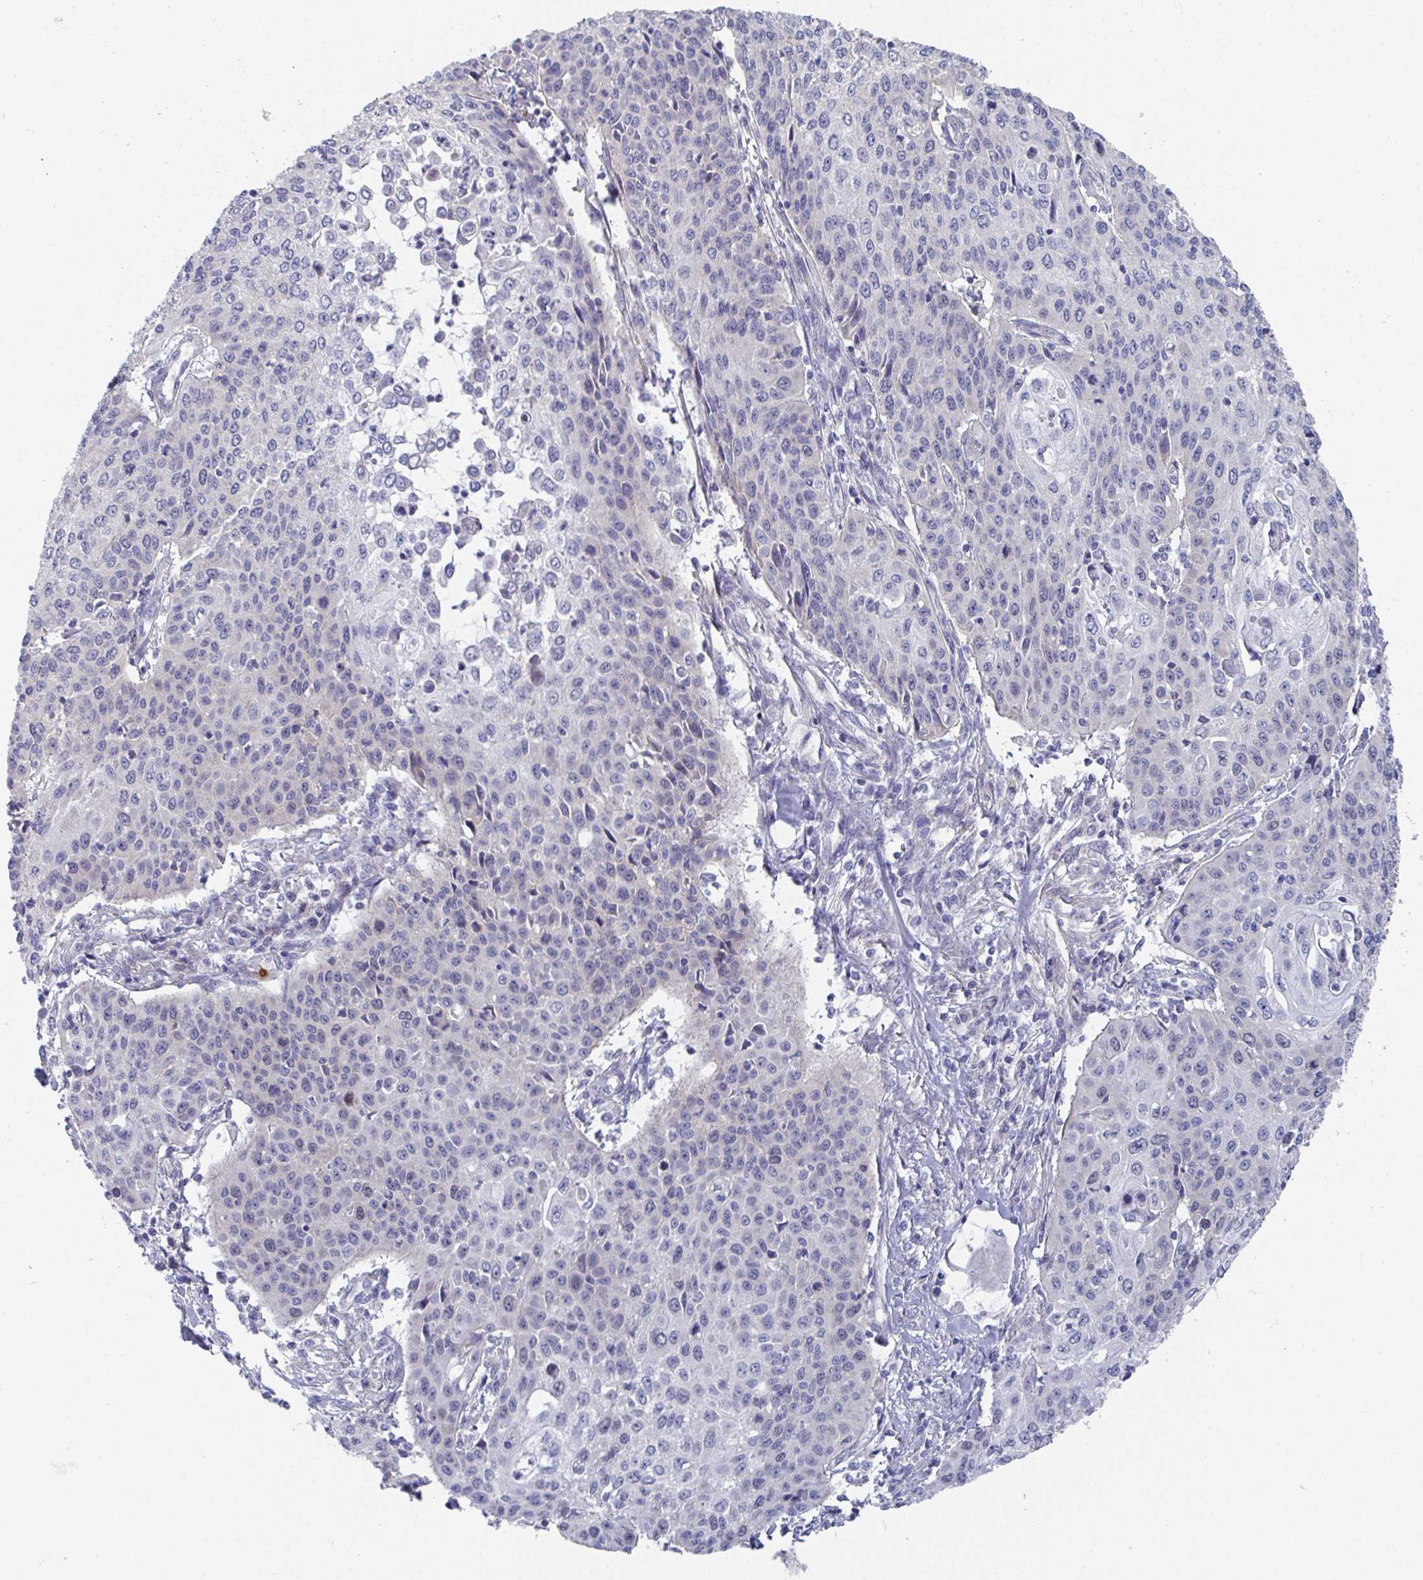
{"staining": {"intensity": "moderate", "quantity": "<25%", "location": "nuclear"}, "tissue": "cervical cancer", "cell_type": "Tumor cells", "image_type": "cancer", "snomed": [{"axis": "morphology", "description": "Squamous cell carcinoma, NOS"}, {"axis": "topography", "description": "Cervix"}], "caption": "IHC image of neoplastic tissue: human cervical cancer stained using immunohistochemistry (IHC) displays low levels of moderate protein expression localized specifically in the nuclear of tumor cells, appearing as a nuclear brown color.", "gene": "ATP5F1C", "patient": {"sex": "female", "age": 65}}